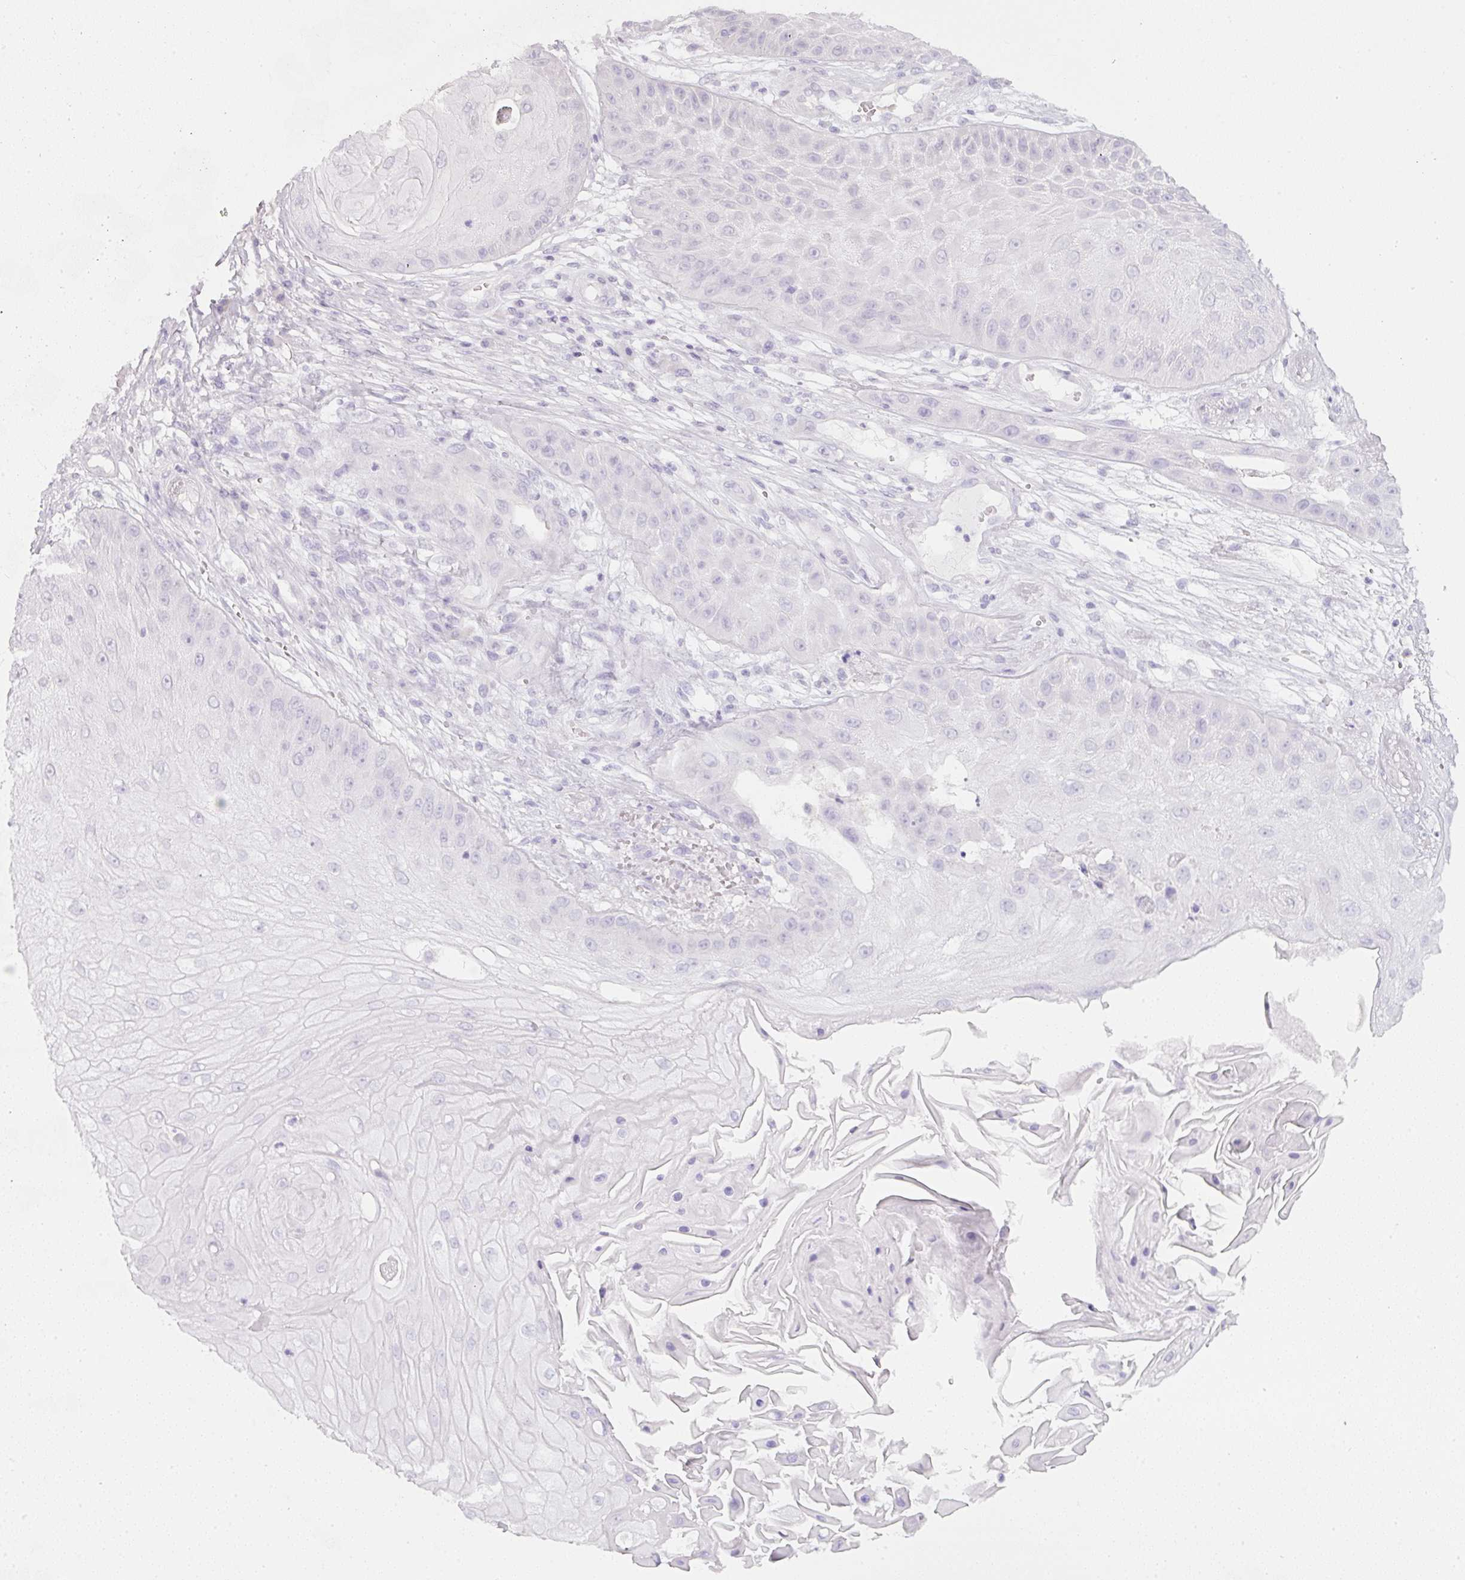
{"staining": {"intensity": "negative", "quantity": "none", "location": "none"}, "tissue": "skin cancer", "cell_type": "Tumor cells", "image_type": "cancer", "snomed": [{"axis": "morphology", "description": "Squamous cell carcinoma, NOS"}, {"axis": "topography", "description": "Skin"}], "caption": "A photomicrograph of human skin squamous cell carcinoma is negative for staining in tumor cells. Brightfield microscopy of immunohistochemistry stained with DAB (brown) and hematoxylin (blue), captured at high magnification.", "gene": "SLC2A2", "patient": {"sex": "male", "age": 70}}